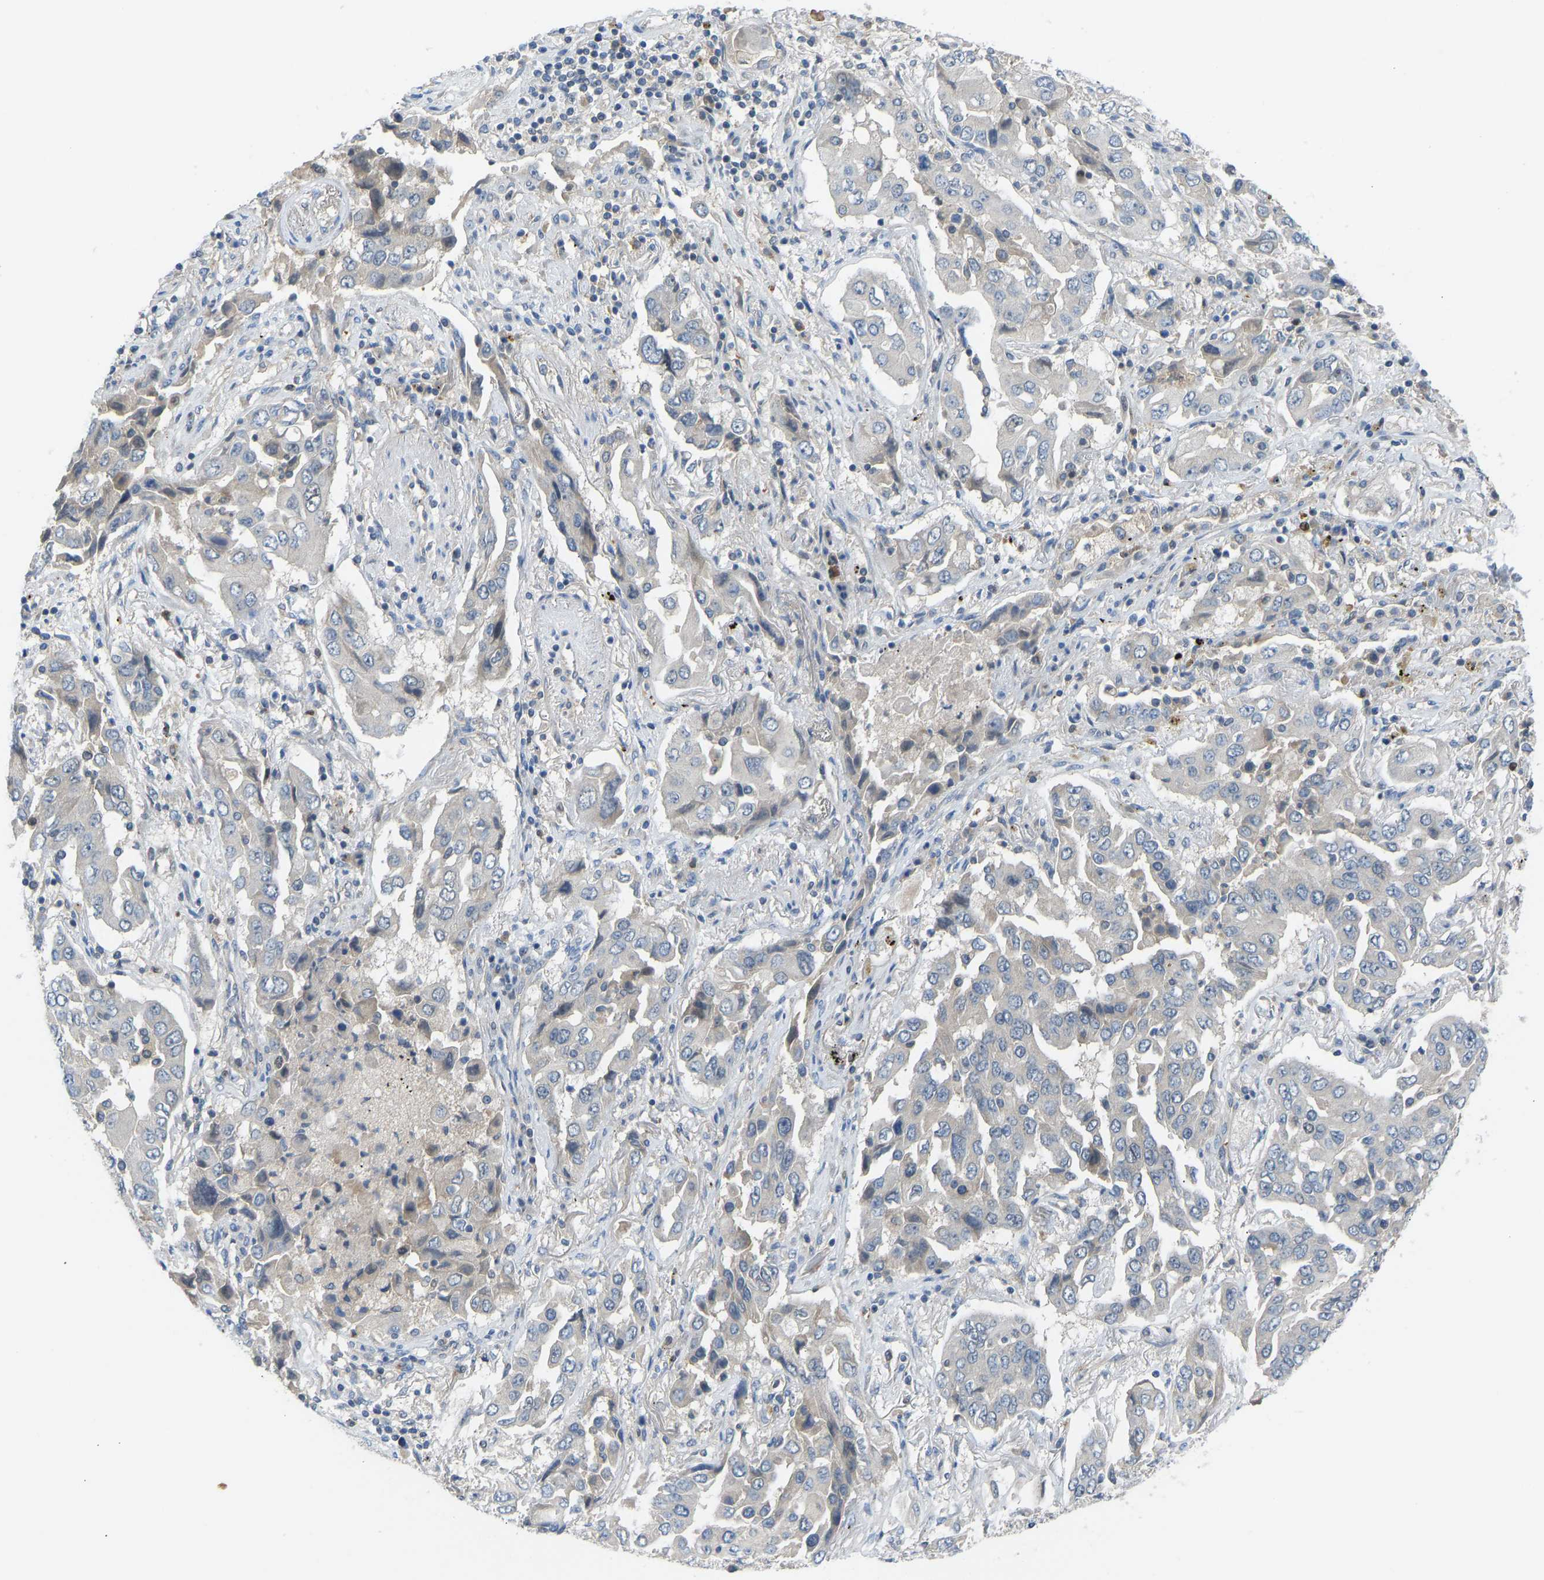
{"staining": {"intensity": "negative", "quantity": "none", "location": "none"}, "tissue": "lung cancer", "cell_type": "Tumor cells", "image_type": "cancer", "snomed": [{"axis": "morphology", "description": "Adenocarcinoma, NOS"}, {"axis": "topography", "description": "Lung"}], "caption": "Tumor cells show no significant expression in lung adenocarcinoma. (Stains: DAB immunohistochemistry (IHC) with hematoxylin counter stain, Microscopy: brightfield microscopy at high magnification).", "gene": "ZNF251", "patient": {"sex": "female", "age": 65}}